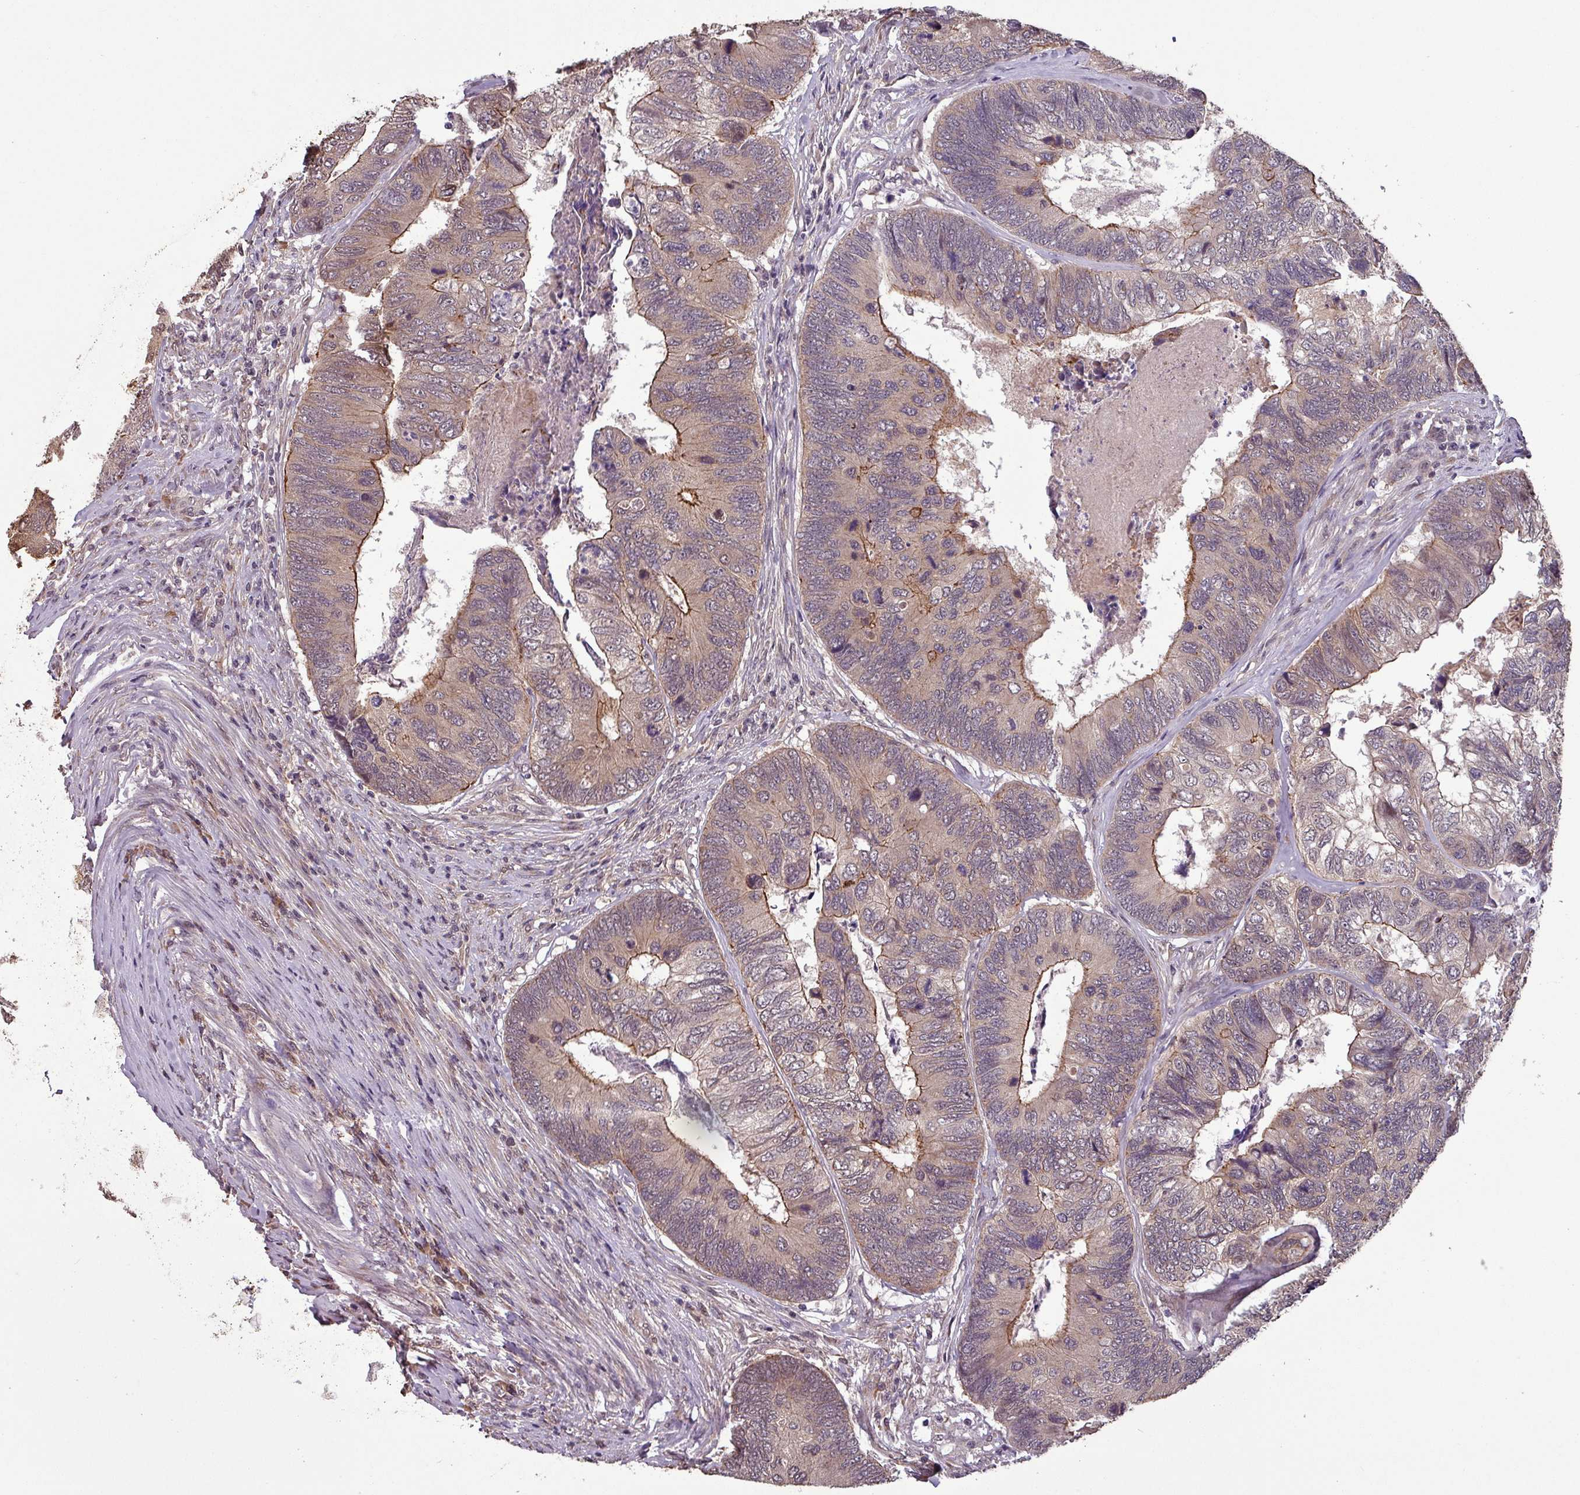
{"staining": {"intensity": "weak", "quantity": ">75%", "location": "cytoplasmic/membranous"}, "tissue": "colorectal cancer", "cell_type": "Tumor cells", "image_type": "cancer", "snomed": [{"axis": "morphology", "description": "Adenocarcinoma, NOS"}, {"axis": "topography", "description": "Colon"}], "caption": "Immunohistochemistry (IHC) image of human adenocarcinoma (colorectal) stained for a protein (brown), which displays low levels of weak cytoplasmic/membranous positivity in approximately >75% of tumor cells.", "gene": "NOB1", "patient": {"sex": "female", "age": 67}}